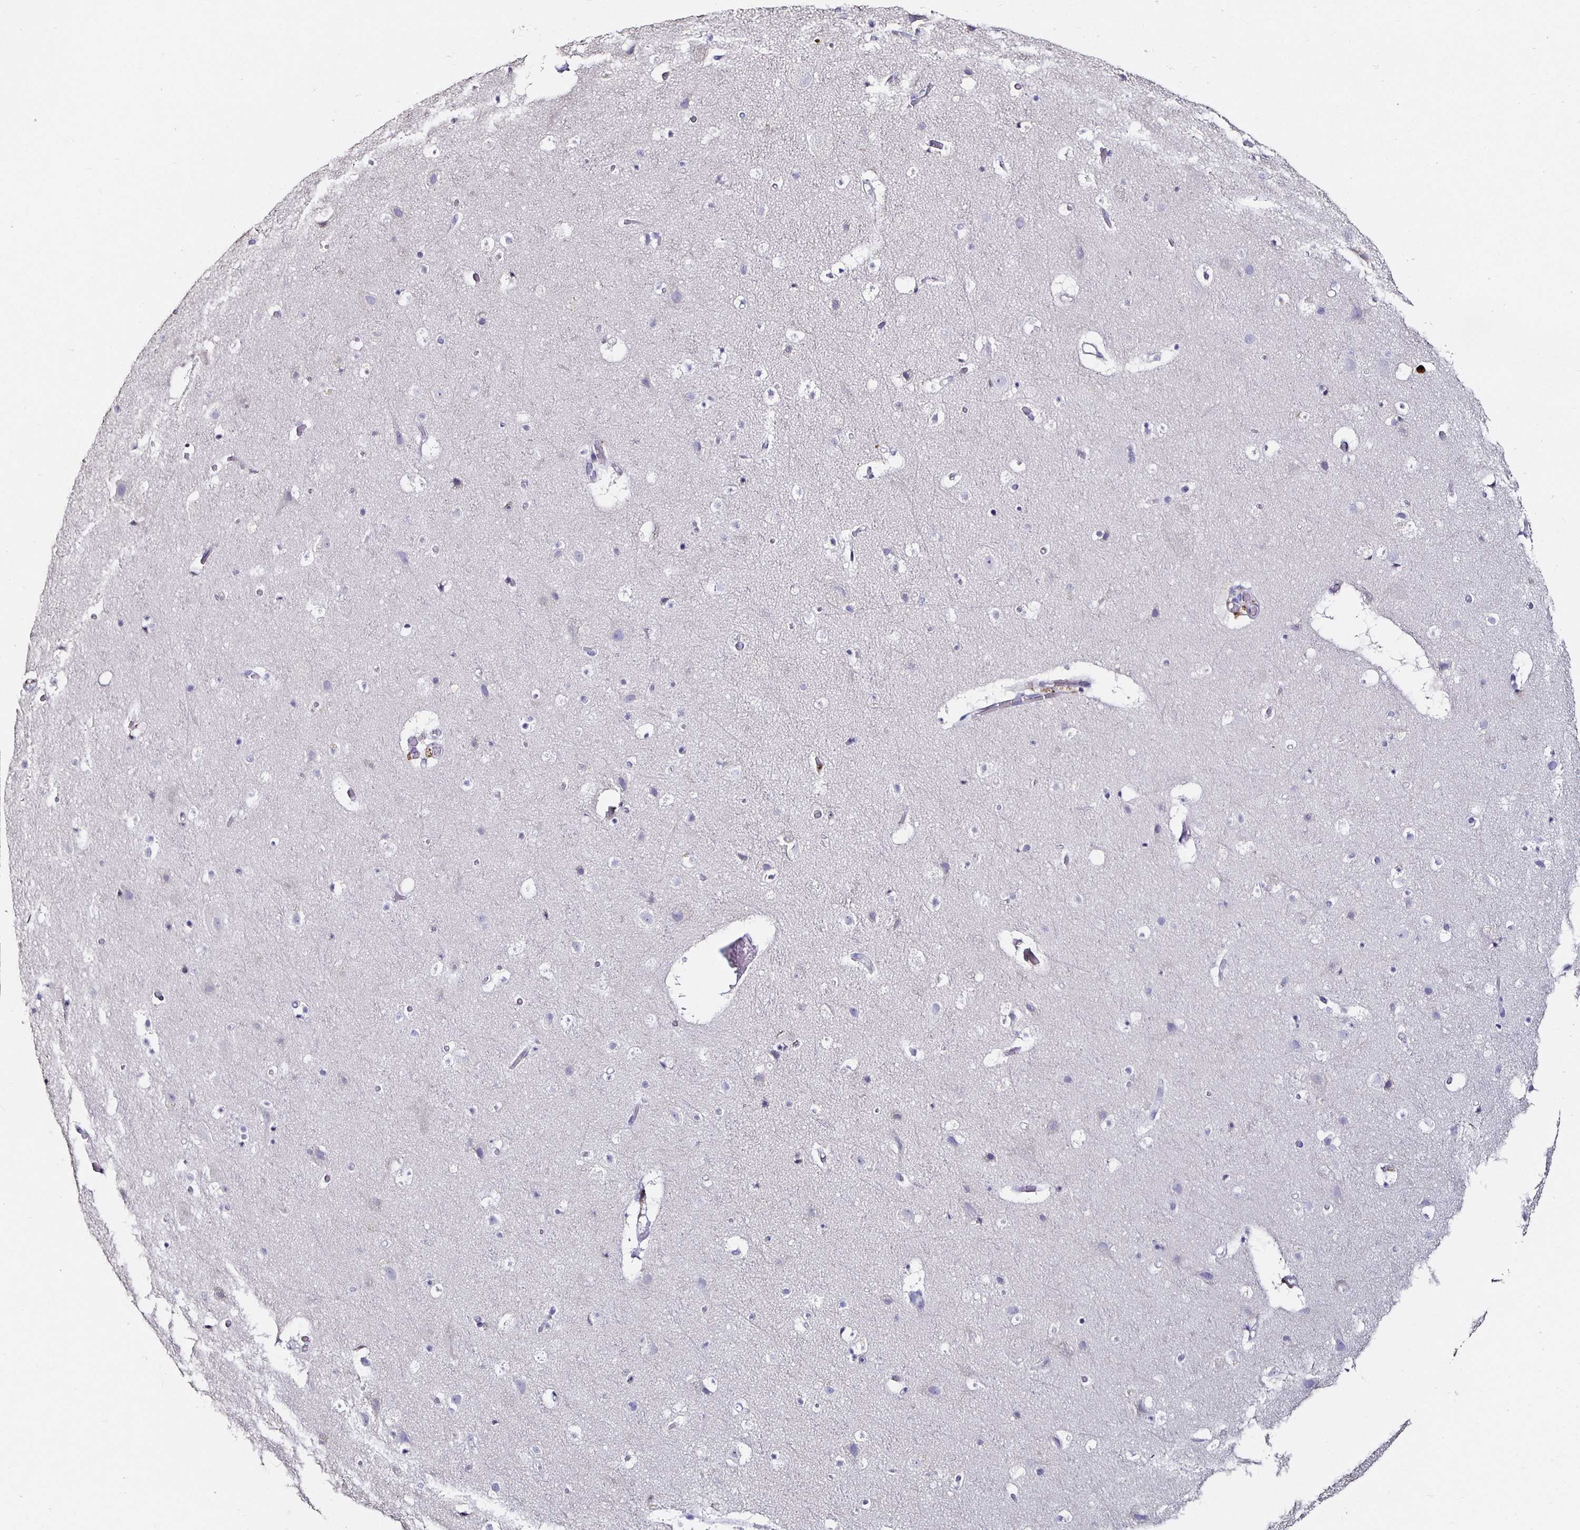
{"staining": {"intensity": "negative", "quantity": "none", "location": "none"}, "tissue": "cerebral cortex", "cell_type": "Endothelial cells", "image_type": "normal", "snomed": [{"axis": "morphology", "description": "Normal tissue, NOS"}, {"axis": "topography", "description": "Cerebral cortex"}], "caption": "Immunohistochemistry (IHC) of unremarkable human cerebral cortex exhibits no expression in endothelial cells.", "gene": "TLR4", "patient": {"sex": "female", "age": 42}}